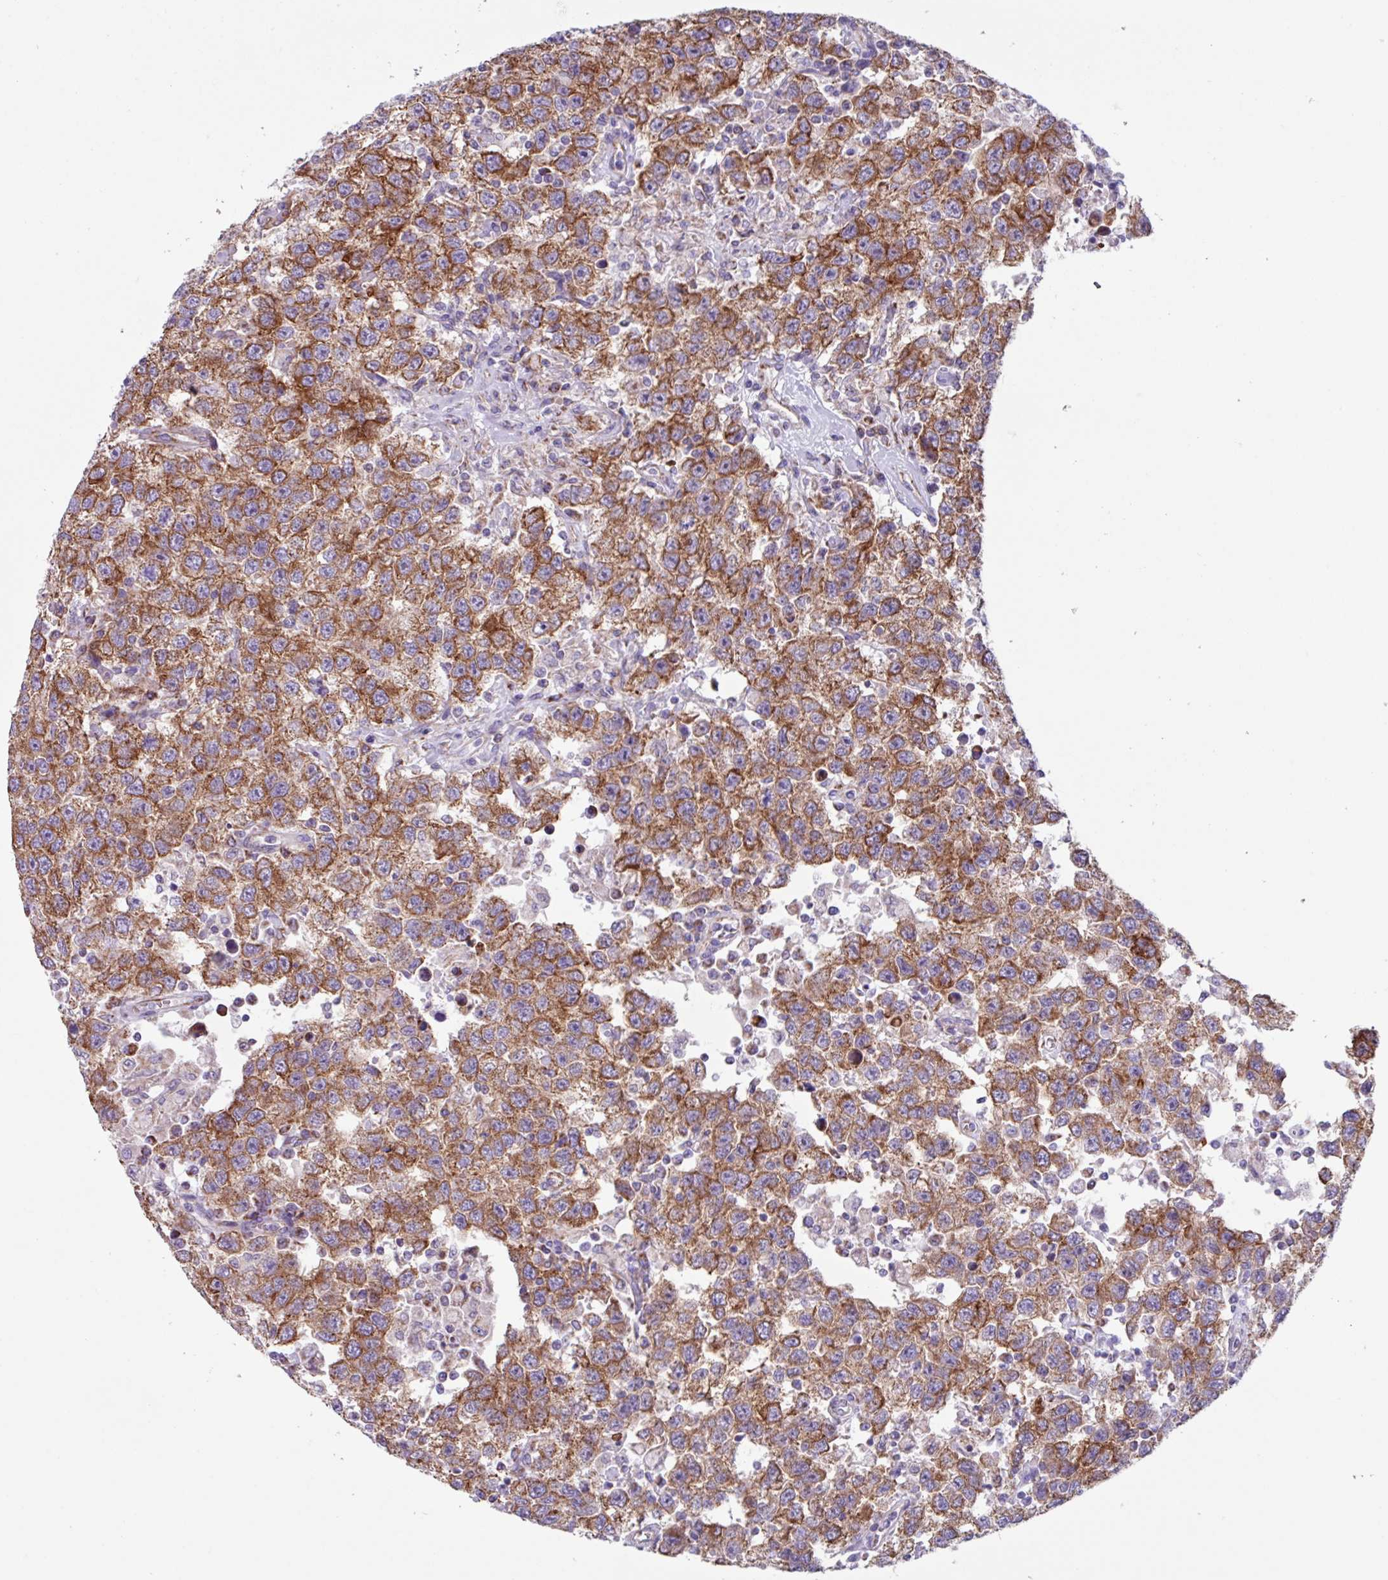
{"staining": {"intensity": "strong", "quantity": ">75%", "location": "cytoplasmic/membranous"}, "tissue": "testis cancer", "cell_type": "Tumor cells", "image_type": "cancer", "snomed": [{"axis": "morphology", "description": "Seminoma, NOS"}, {"axis": "topography", "description": "Testis"}], "caption": "Protein staining of seminoma (testis) tissue displays strong cytoplasmic/membranous positivity in approximately >75% of tumor cells.", "gene": "OTULIN", "patient": {"sex": "male", "age": 41}}